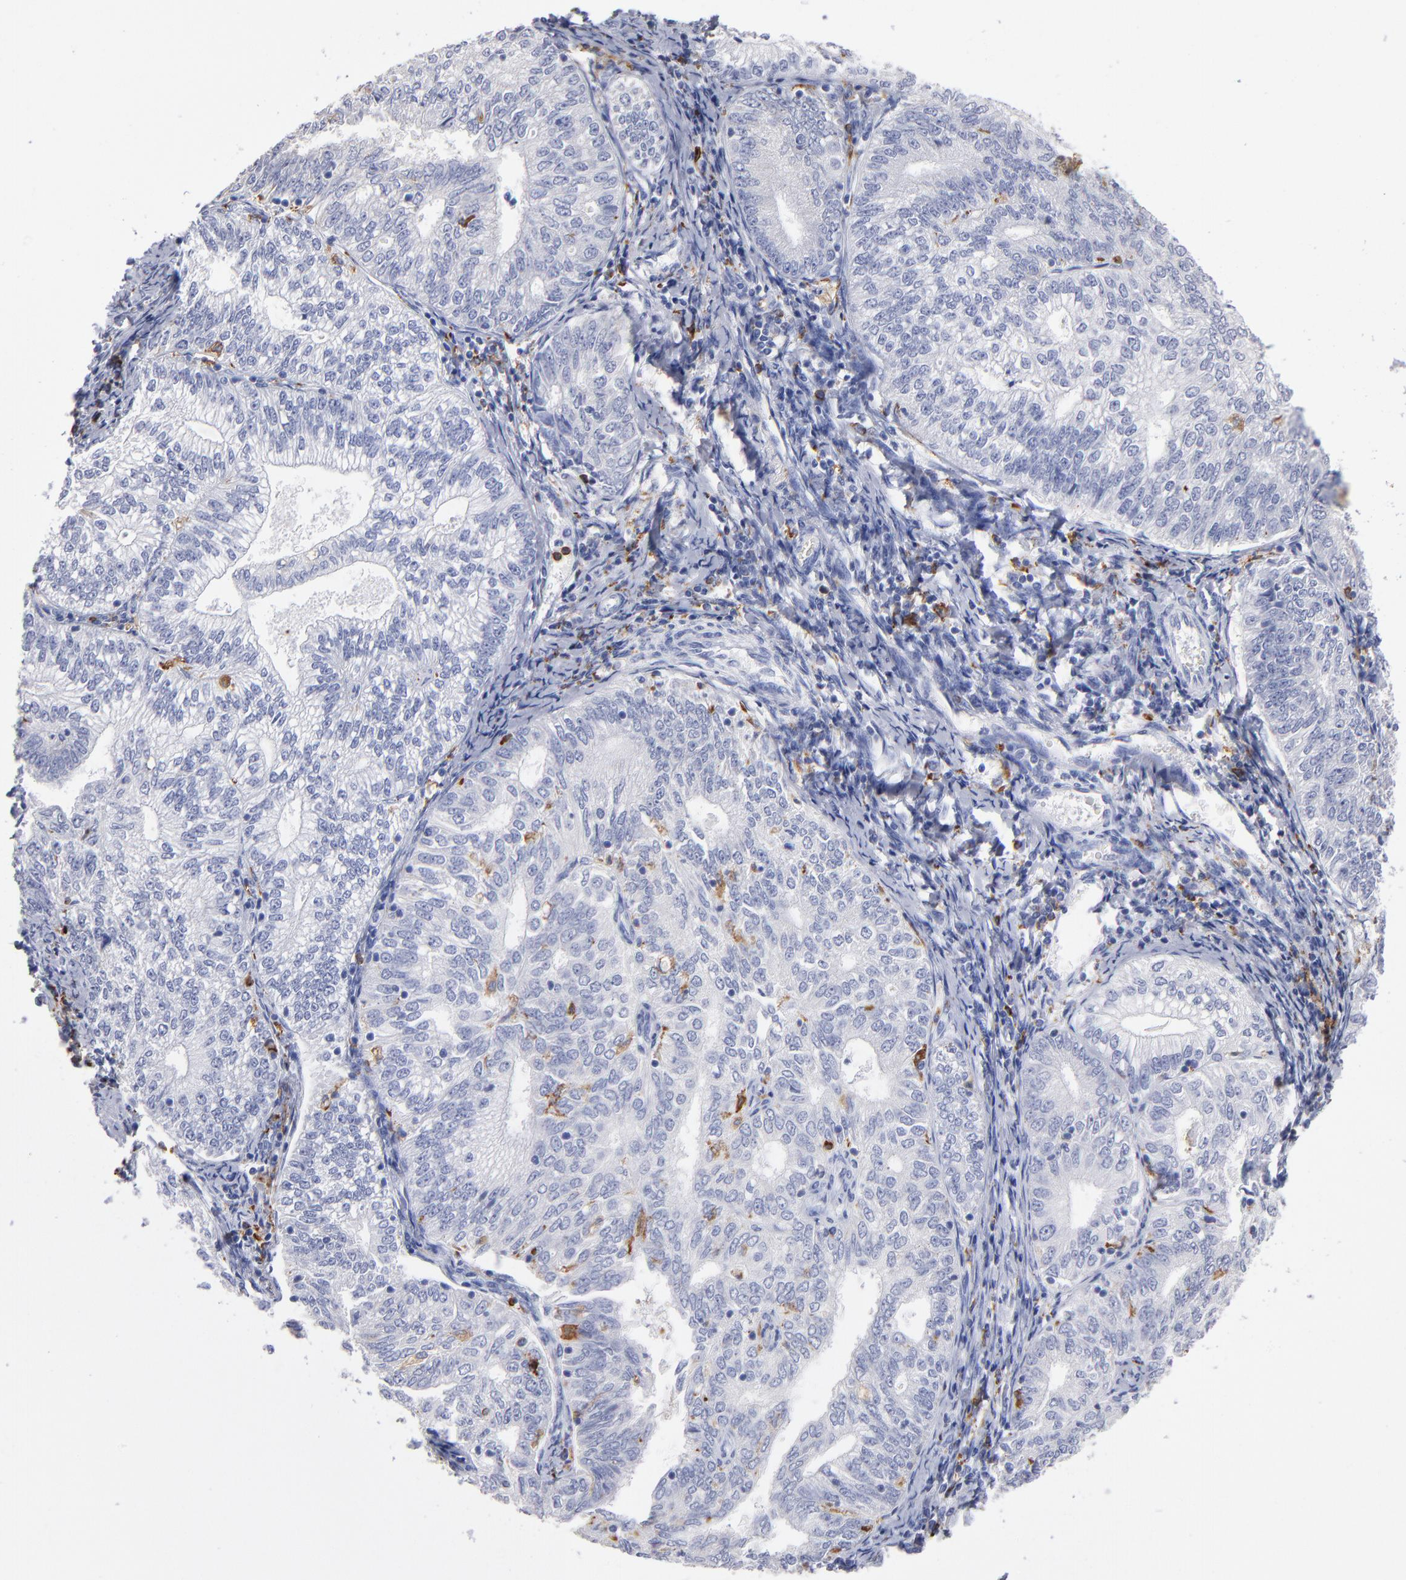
{"staining": {"intensity": "negative", "quantity": "none", "location": "none"}, "tissue": "endometrial cancer", "cell_type": "Tumor cells", "image_type": "cancer", "snomed": [{"axis": "morphology", "description": "Adenocarcinoma, NOS"}, {"axis": "topography", "description": "Endometrium"}], "caption": "Tumor cells show no significant protein positivity in endometrial cancer.", "gene": "CD180", "patient": {"sex": "female", "age": 69}}